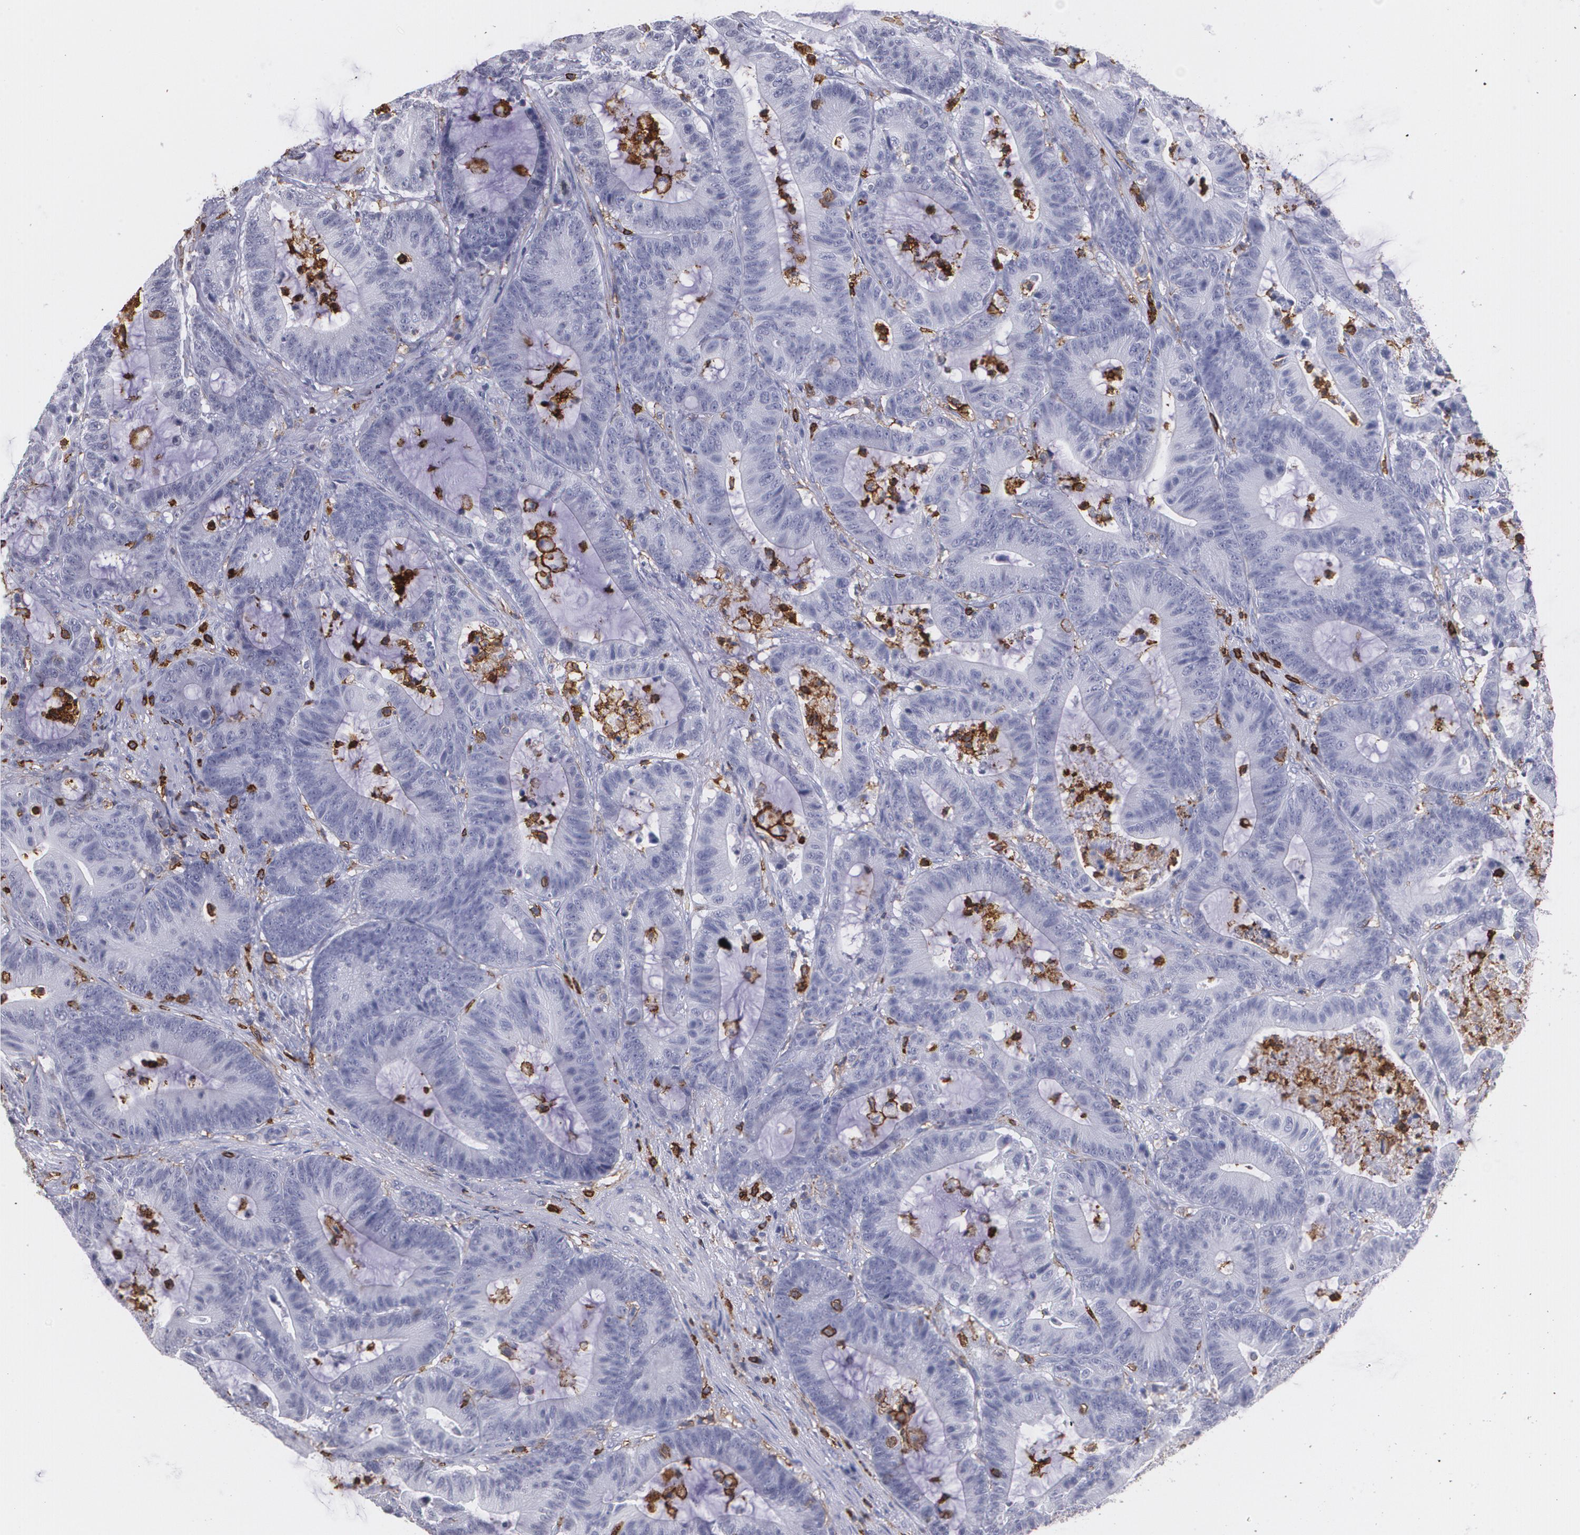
{"staining": {"intensity": "negative", "quantity": "none", "location": "none"}, "tissue": "colorectal cancer", "cell_type": "Tumor cells", "image_type": "cancer", "snomed": [{"axis": "morphology", "description": "Adenocarcinoma, NOS"}, {"axis": "topography", "description": "Colon"}], "caption": "Immunohistochemistry (IHC) of human adenocarcinoma (colorectal) demonstrates no staining in tumor cells.", "gene": "PTPRC", "patient": {"sex": "female", "age": 84}}